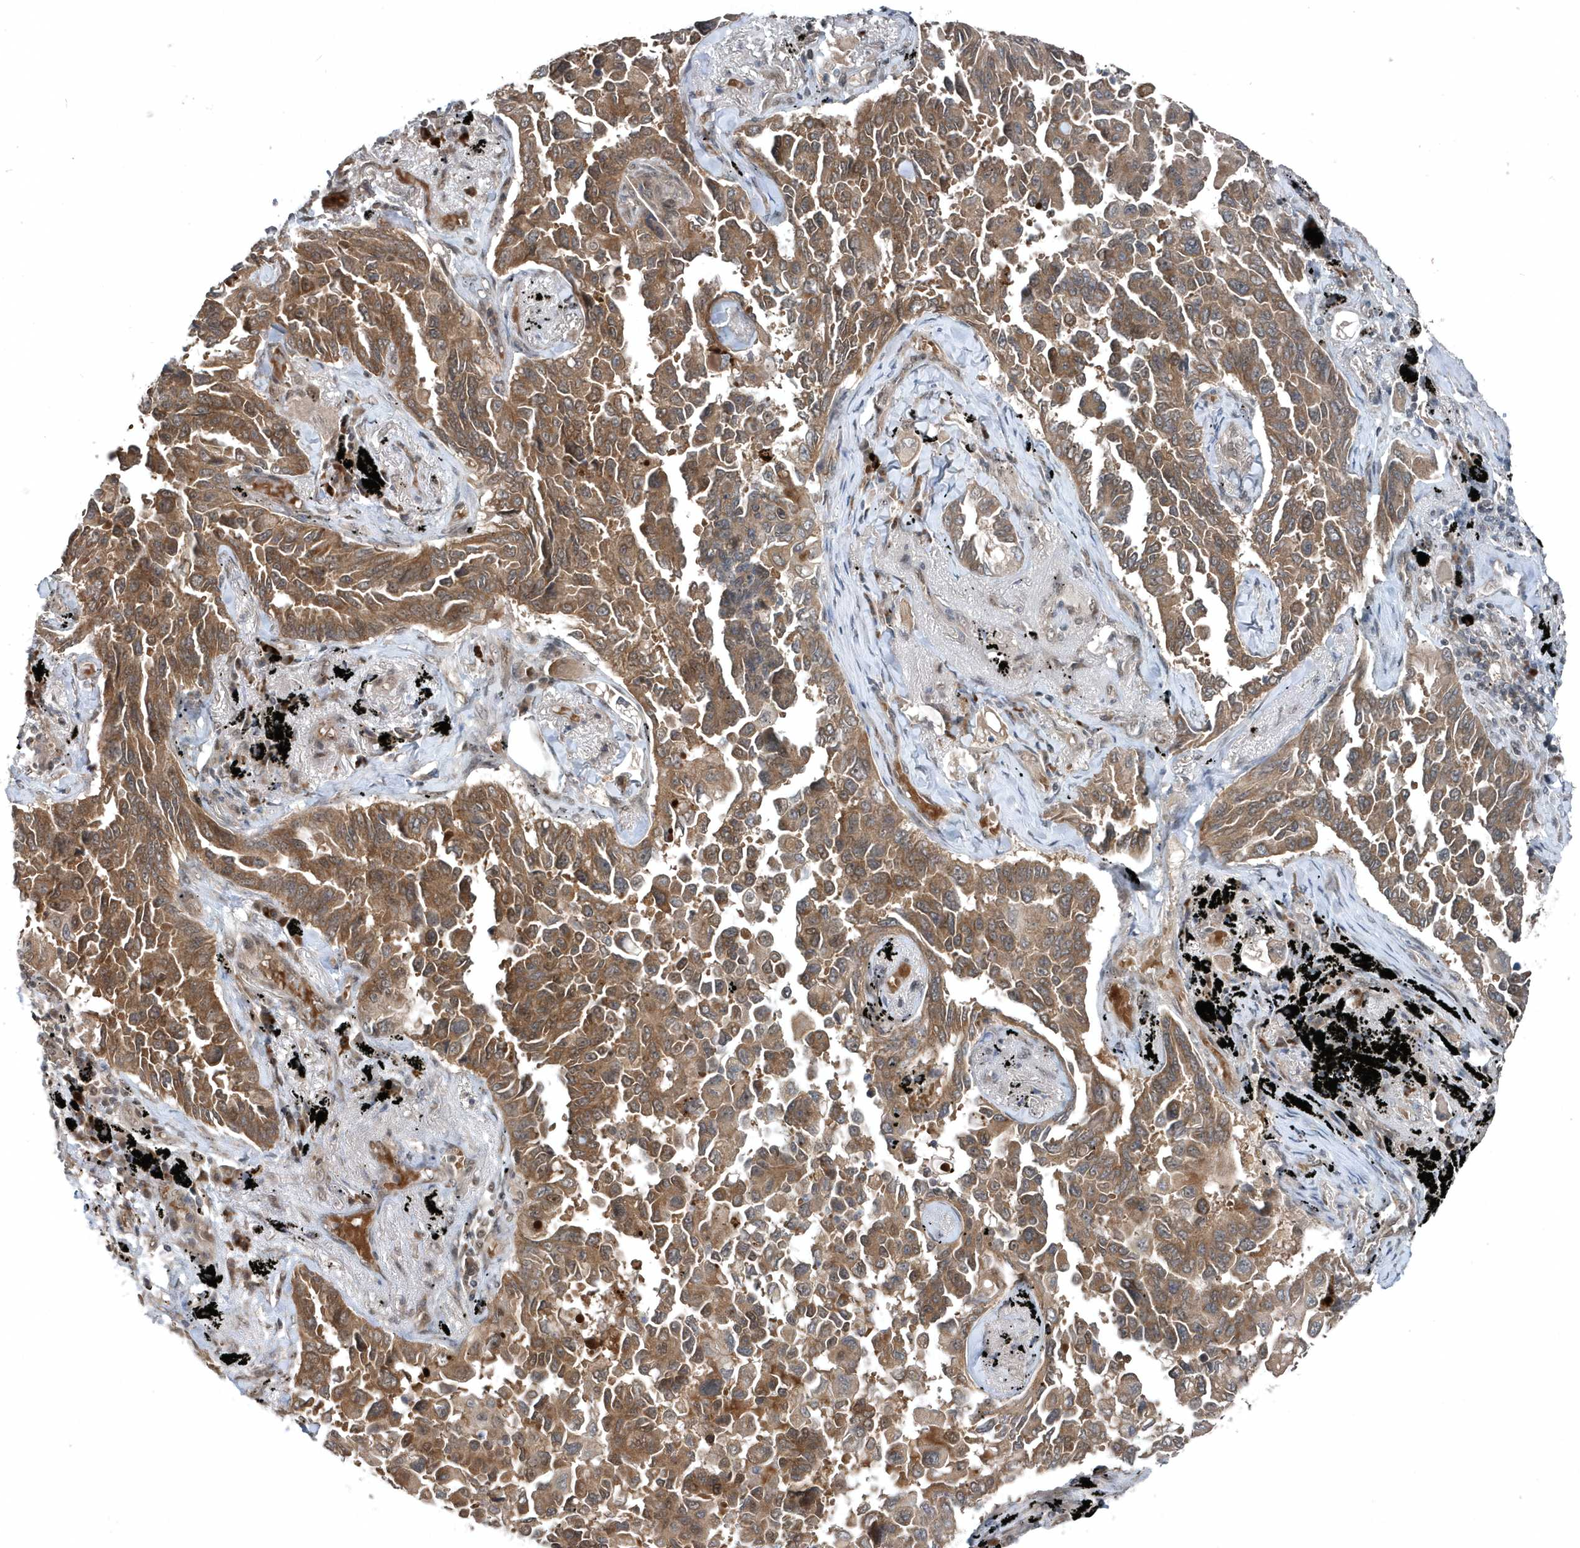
{"staining": {"intensity": "moderate", "quantity": ">75%", "location": "cytoplasmic/membranous"}, "tissue": "lung cancer", "cell_type": "Tumor cells", "image_type": "cancer", "snomed": [{"axis": "morphology", "description": "Adenocarcinoma, NOS"}, {"axis": "topography", "description": "Lung"}], "caption": "Protein expression analysis of lung adenocarcinoma shows moderate cytoplasmic/membranous staining in approximately >75% of tumor cells.", "gene": "QTRT2", "patient": {"sex": "female", "age": 67}}